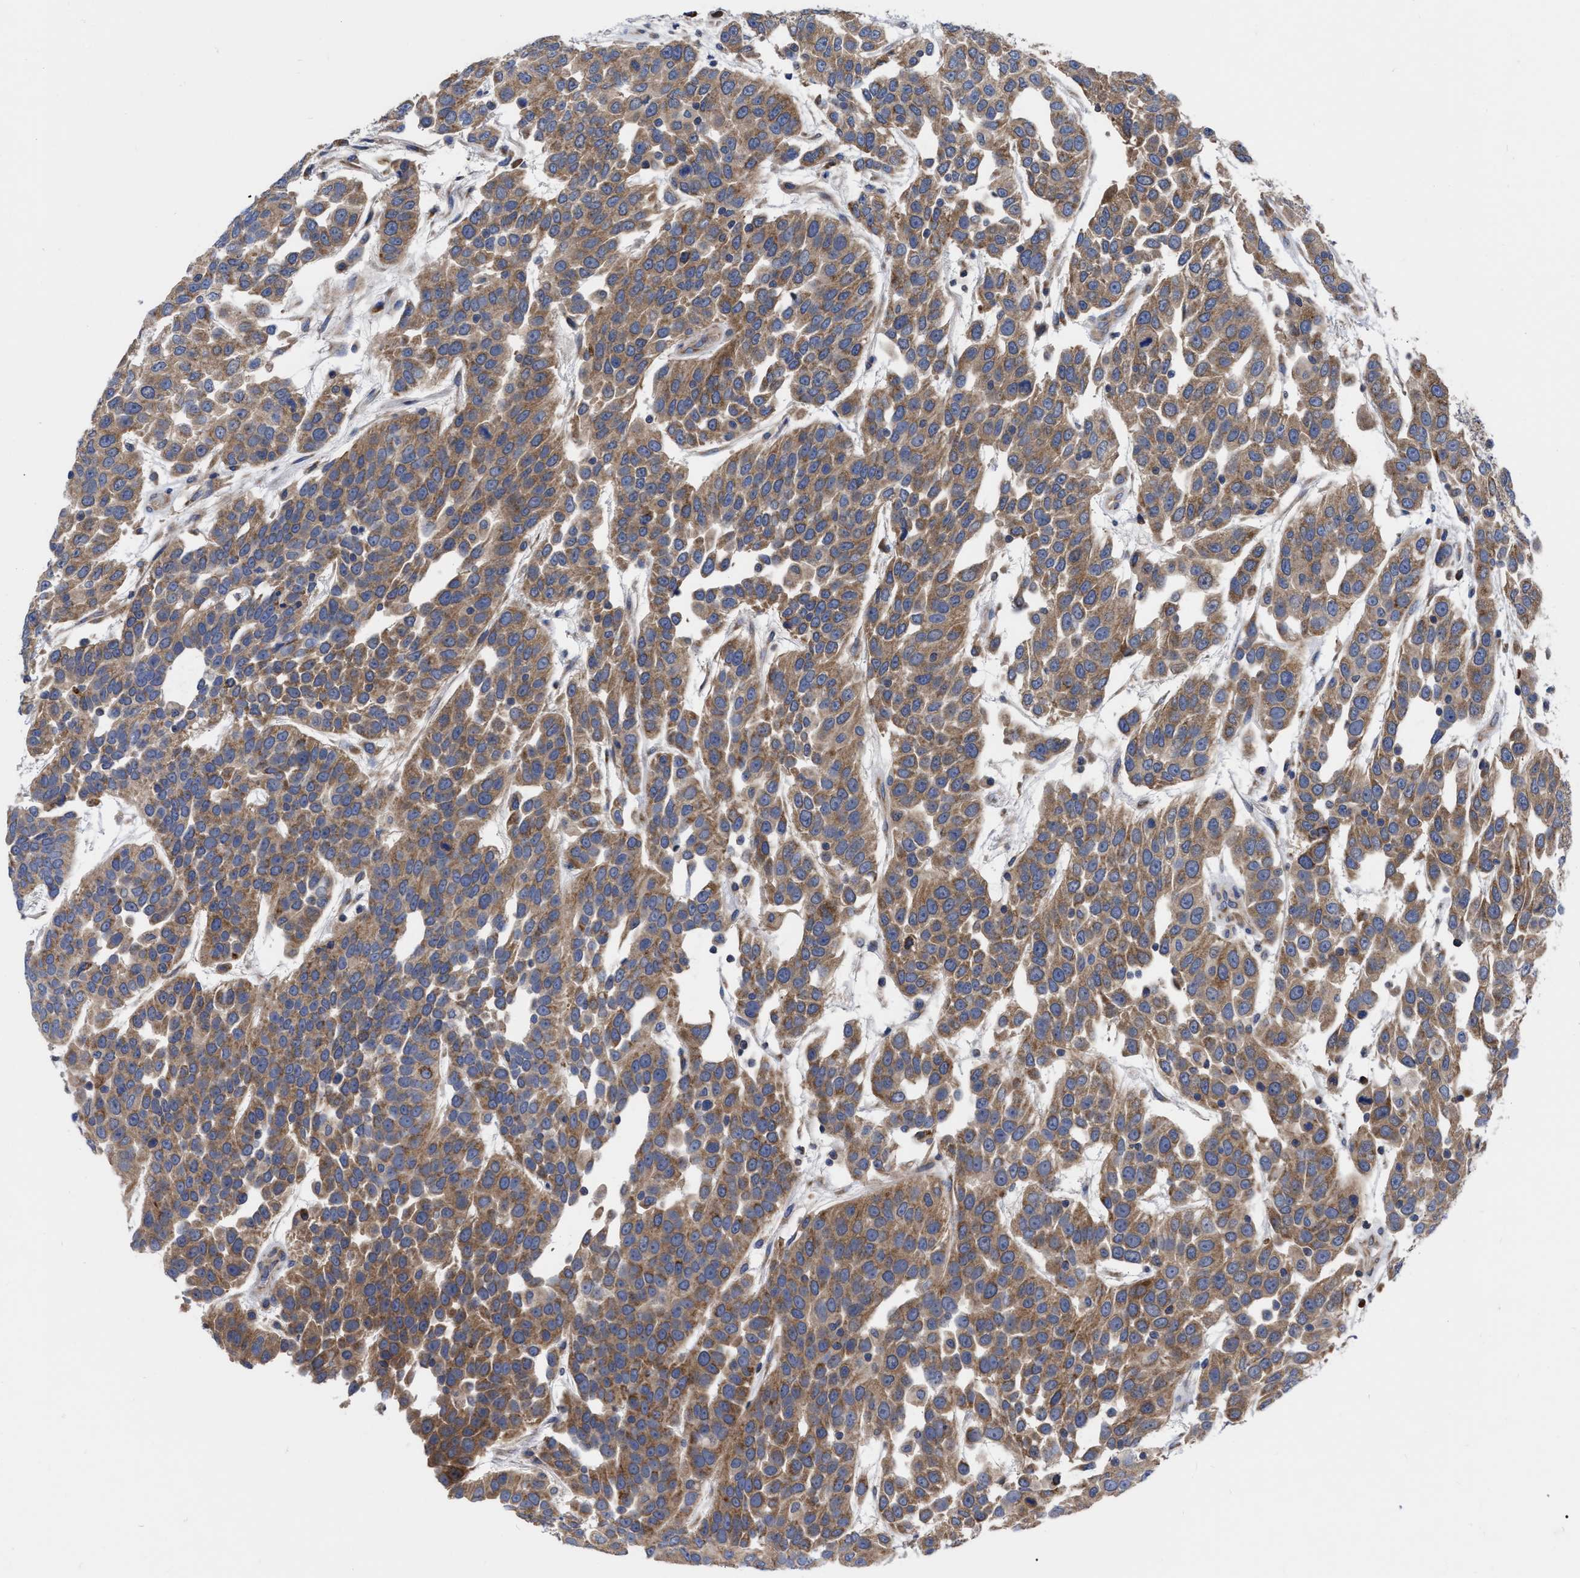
{"staining": {"intensity": "moderate", "quantity": ">75%", "location": "cytoplasmic/membranous"}, "tissue": "urothelial cancer", "cell_type": "Tumor cells", "image_type": "cancer", "snomed": [{"axis": "morphology", "description": "Urothelial carcinoma, High grade"}, {"axis": "topography", "description": "Urinary bladder"}], "caption": "Protein analysis of urothelial carcinoma (high-grade) tissue demonstrates moderate cytoplasmic/membranous expression in about >75% of tumor cells.", "gene": "CDKN2C", "patient": {"sex": "female", "age": 80}}